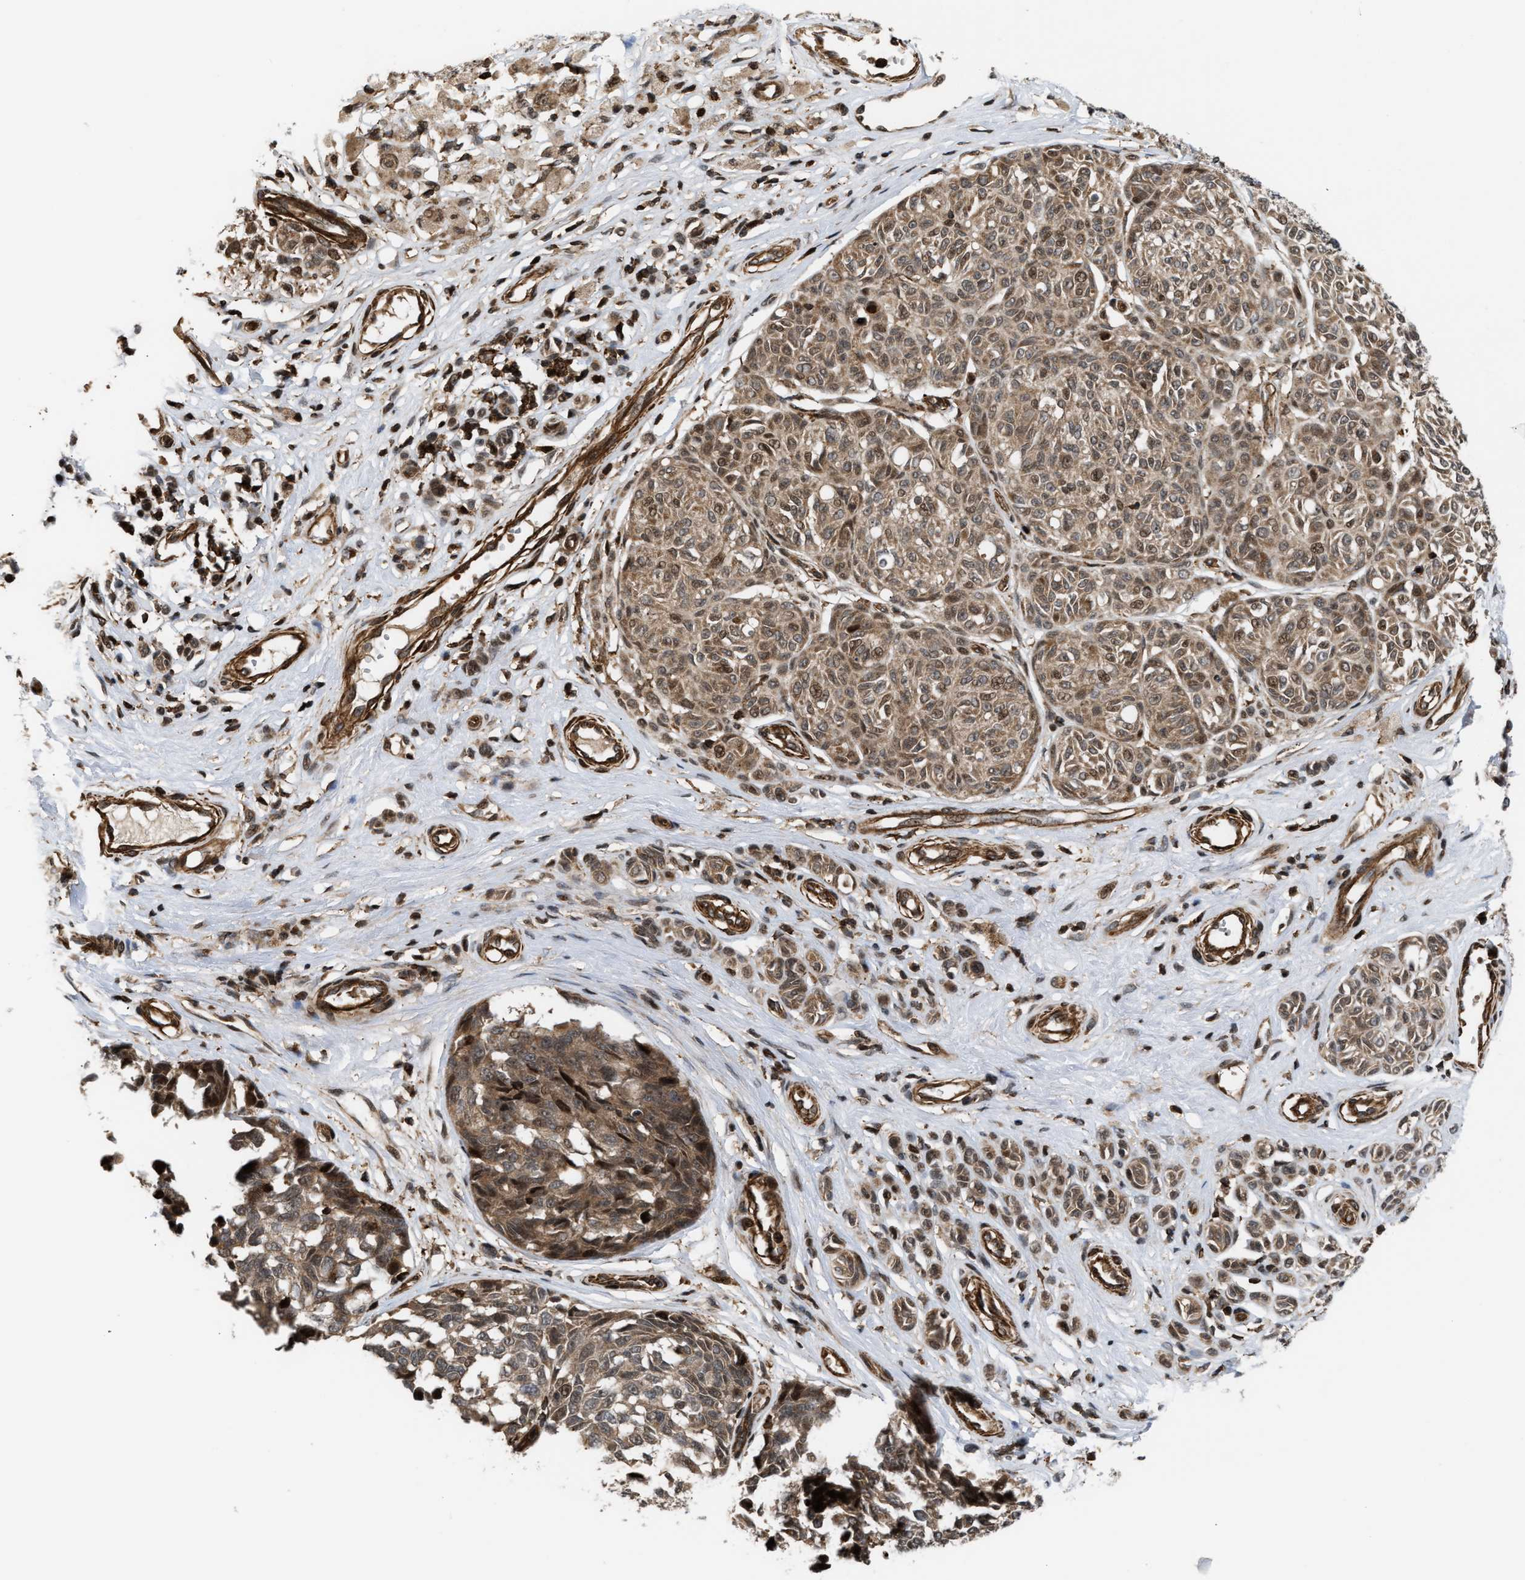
{"staining": {"intensity": "moderate", "quantity": ">75%", "location": "cytoplasmic/membranous,nuclear"}, "tissue": "melanoma", "cell_type": "Tumor cells", "image_type": "cancer", "snomed": [{"axis": "morphology", "description": "Malignant melanoma, NOS"}, {"axis": "topography", "description": "Skin"}], "caption": "The histopathology image reveals immunohistochemical staining of malignant melanoma. There is moderate cytoplasmic/membranous and nuclear staining is seen in approximately >75% of tumor cells.", "gene": "STAU2", "patient": {"sex": "female", "age": 64}}